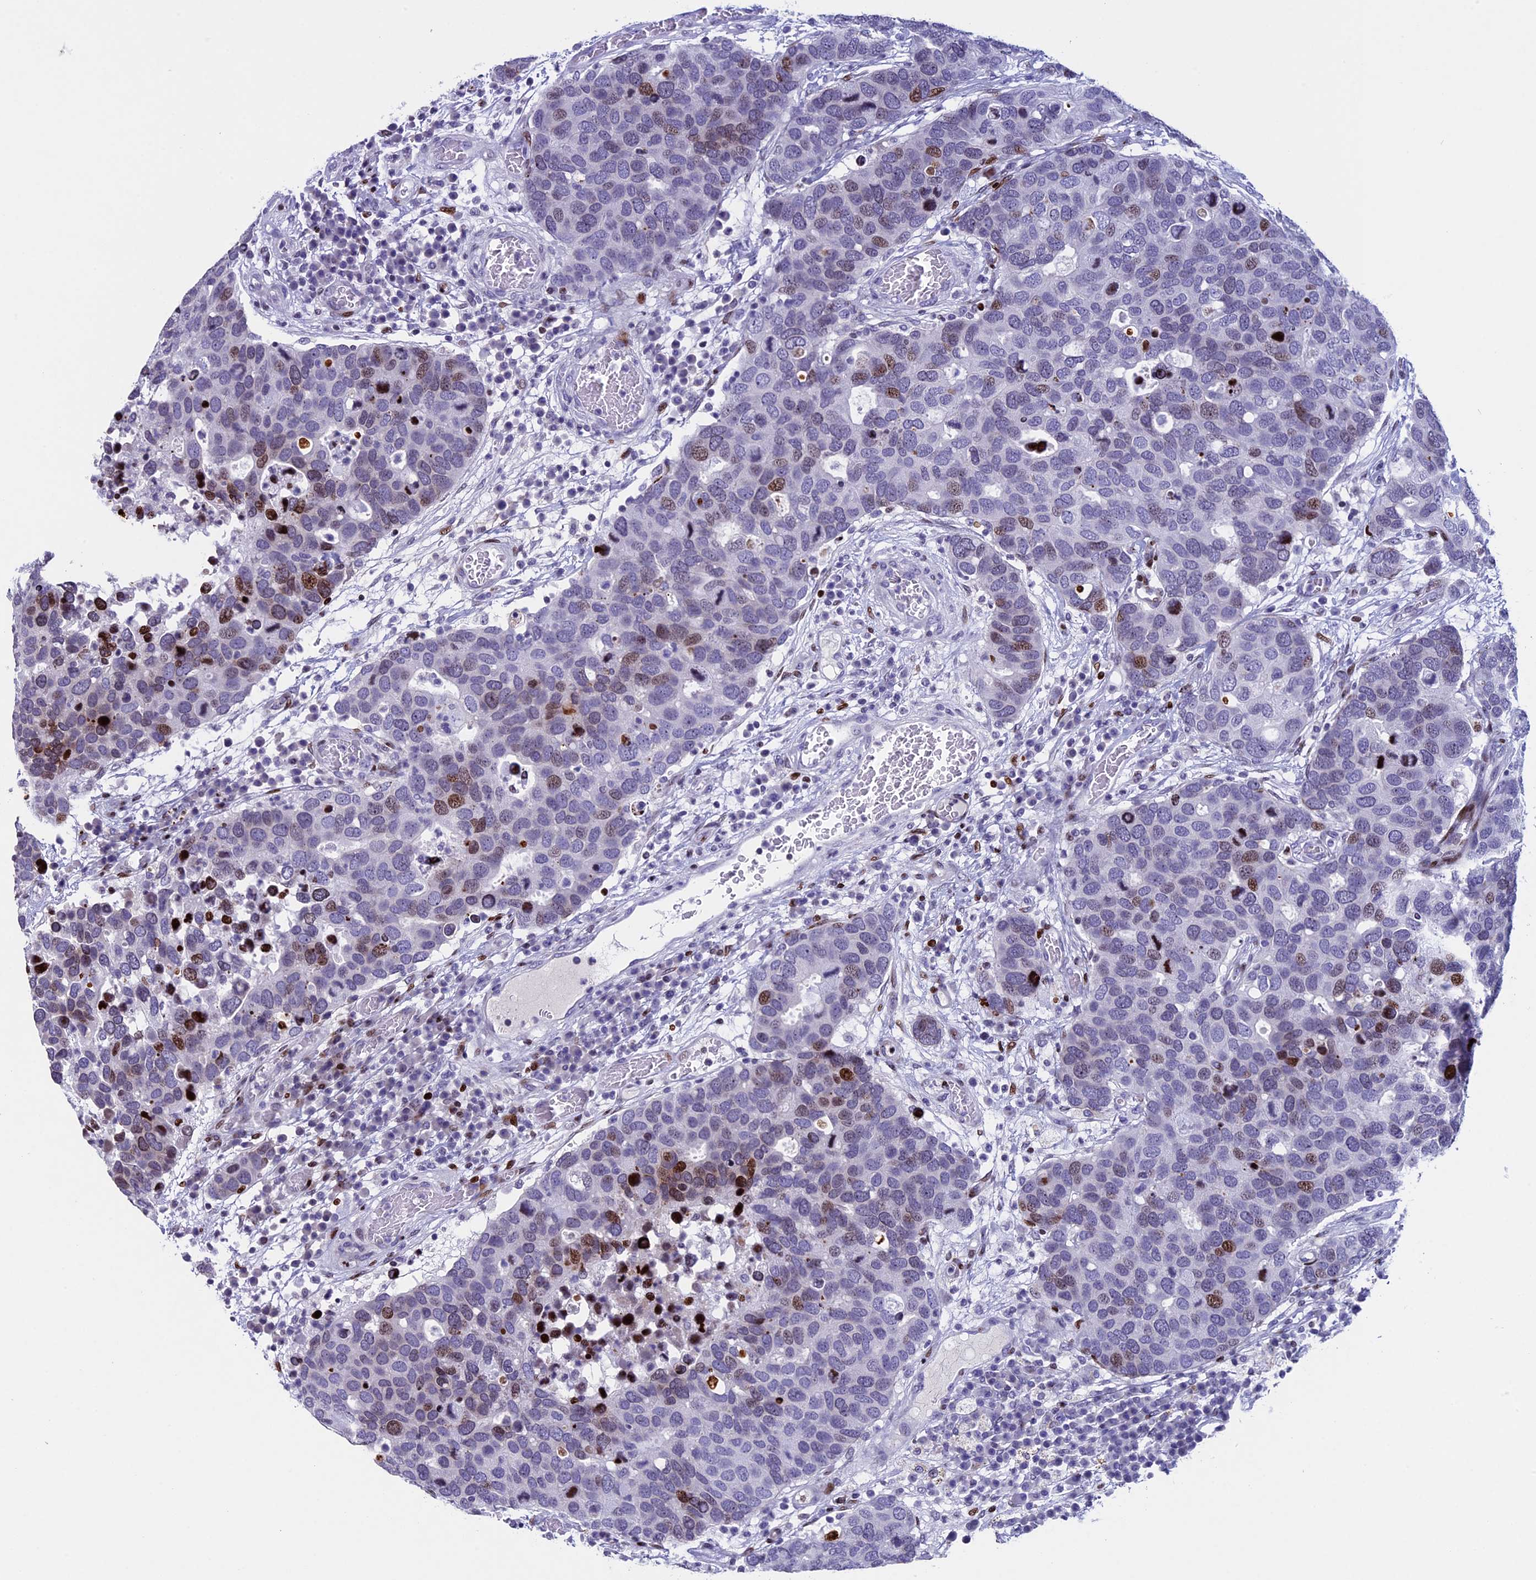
{"staining": {"intensity": "moderate", "quantity": "<25%", "location": "nuclear"}, "tissue": "breast cancer", "cell_type": "Tumor cells", "image_type": "cancer", "snomed": [{"axis": "morphology", "description": "Duct carcinoma"}, {"axis": "topography", "description": "Breast"}], "caption": "Brown immunohistochemical staining in breast cancer (infiltrating ductal carcinoma) demonstrates moderate nuclear staining in about <25% of tumor cells.", "gene": "BTBD3", "patient": {"sex": "female", "age": 83}}